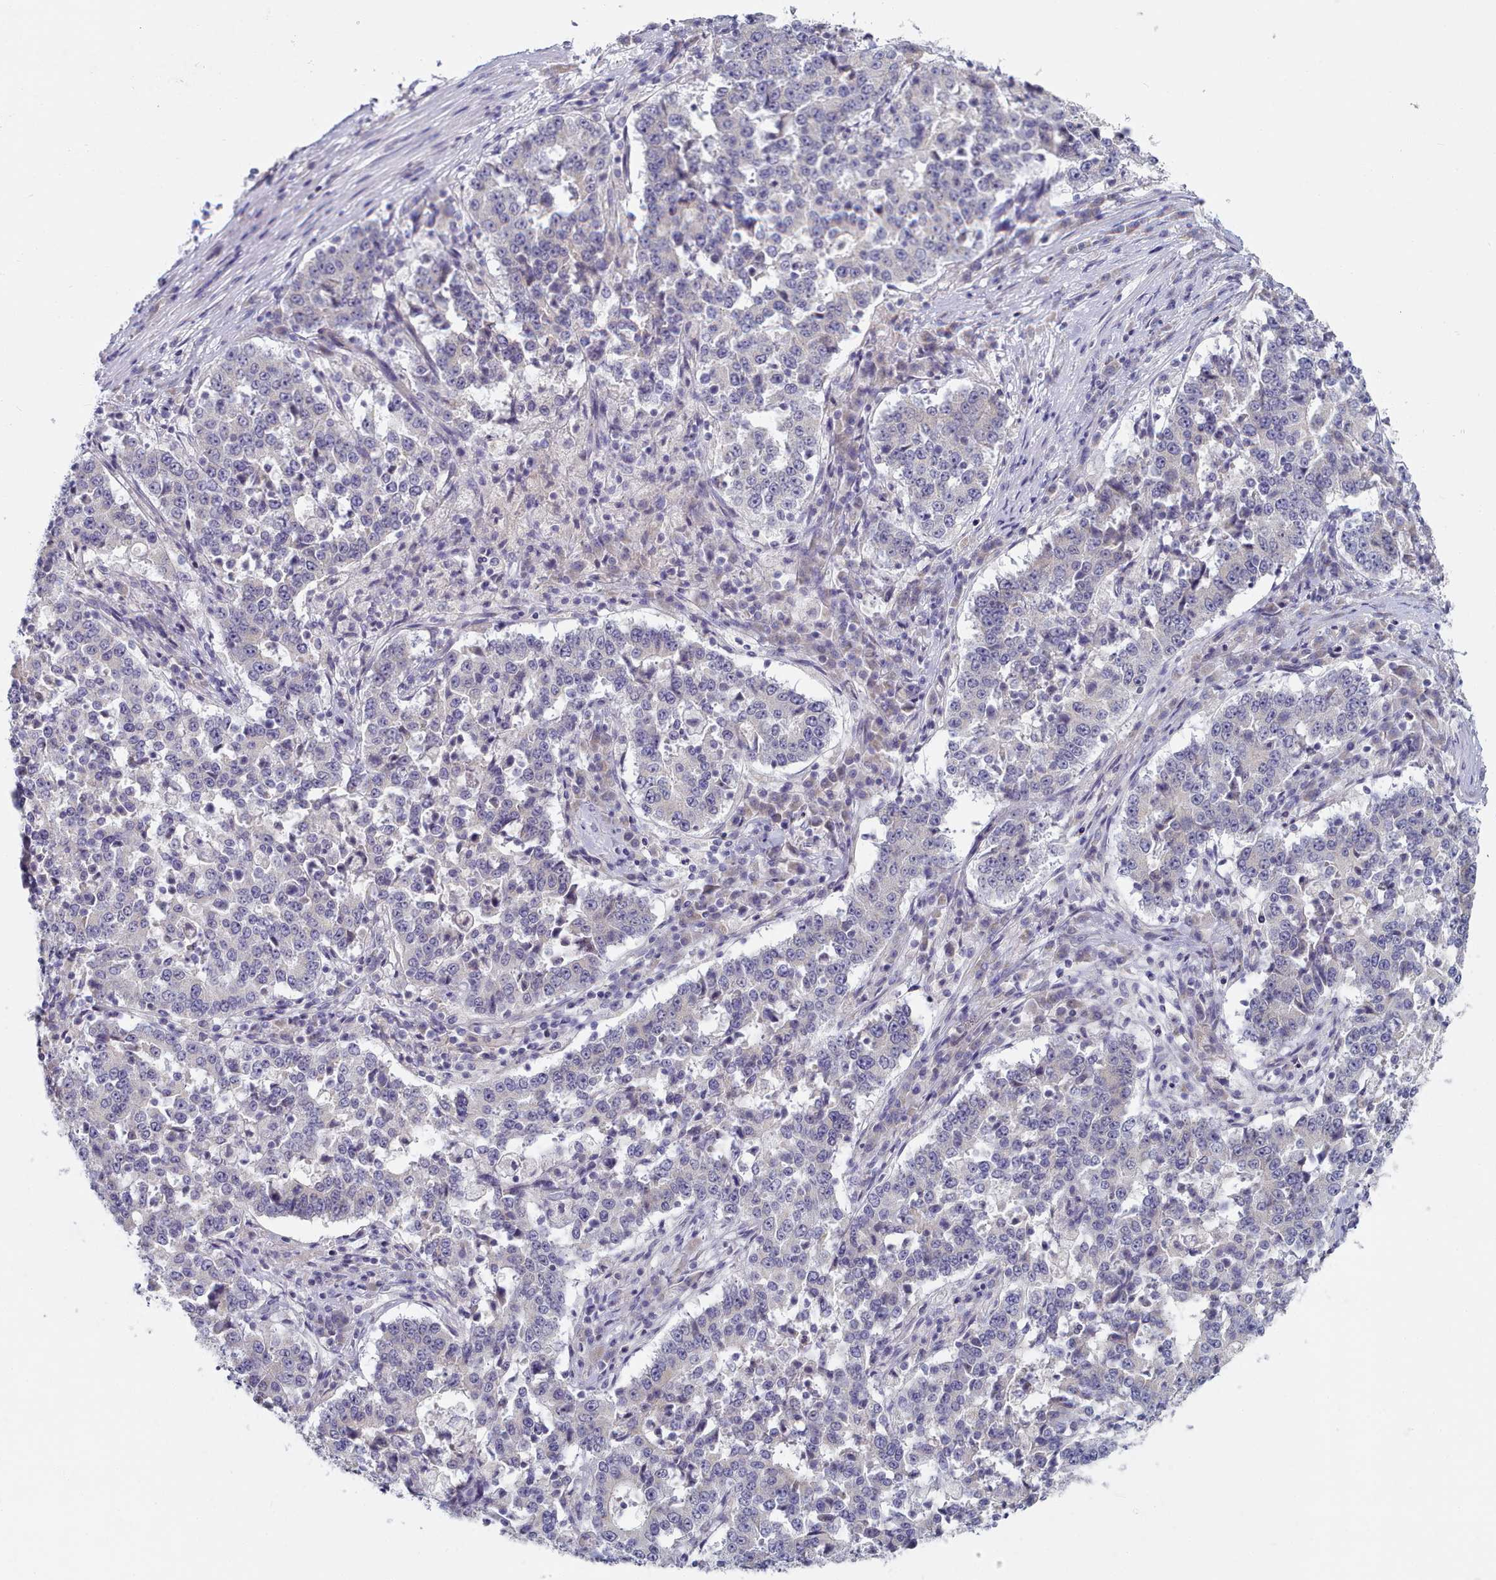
{"staining": {"intensity": "negative", "quantity": "none", "location": "none"}, "tissue": "stomach cancer", "cell_type": "Tumor cells", "image_type": "cancer", "snomed": [{"axis": "morphology", "description": "Adenocarcinoma, NOS"}, {"axis": "topography", "description": "Stomach"}], "caption": "DAB (3,3'-diaminobenzidine) immunohistochemical staining of human stomach adenocarcinoma reveals no significant positivity in tumor cells. (DAB (3,3'-diaminobenzidine) IHC, high magnification).", "gene": "TYW1B", "patient": {"sex": "male", "age": 59}}